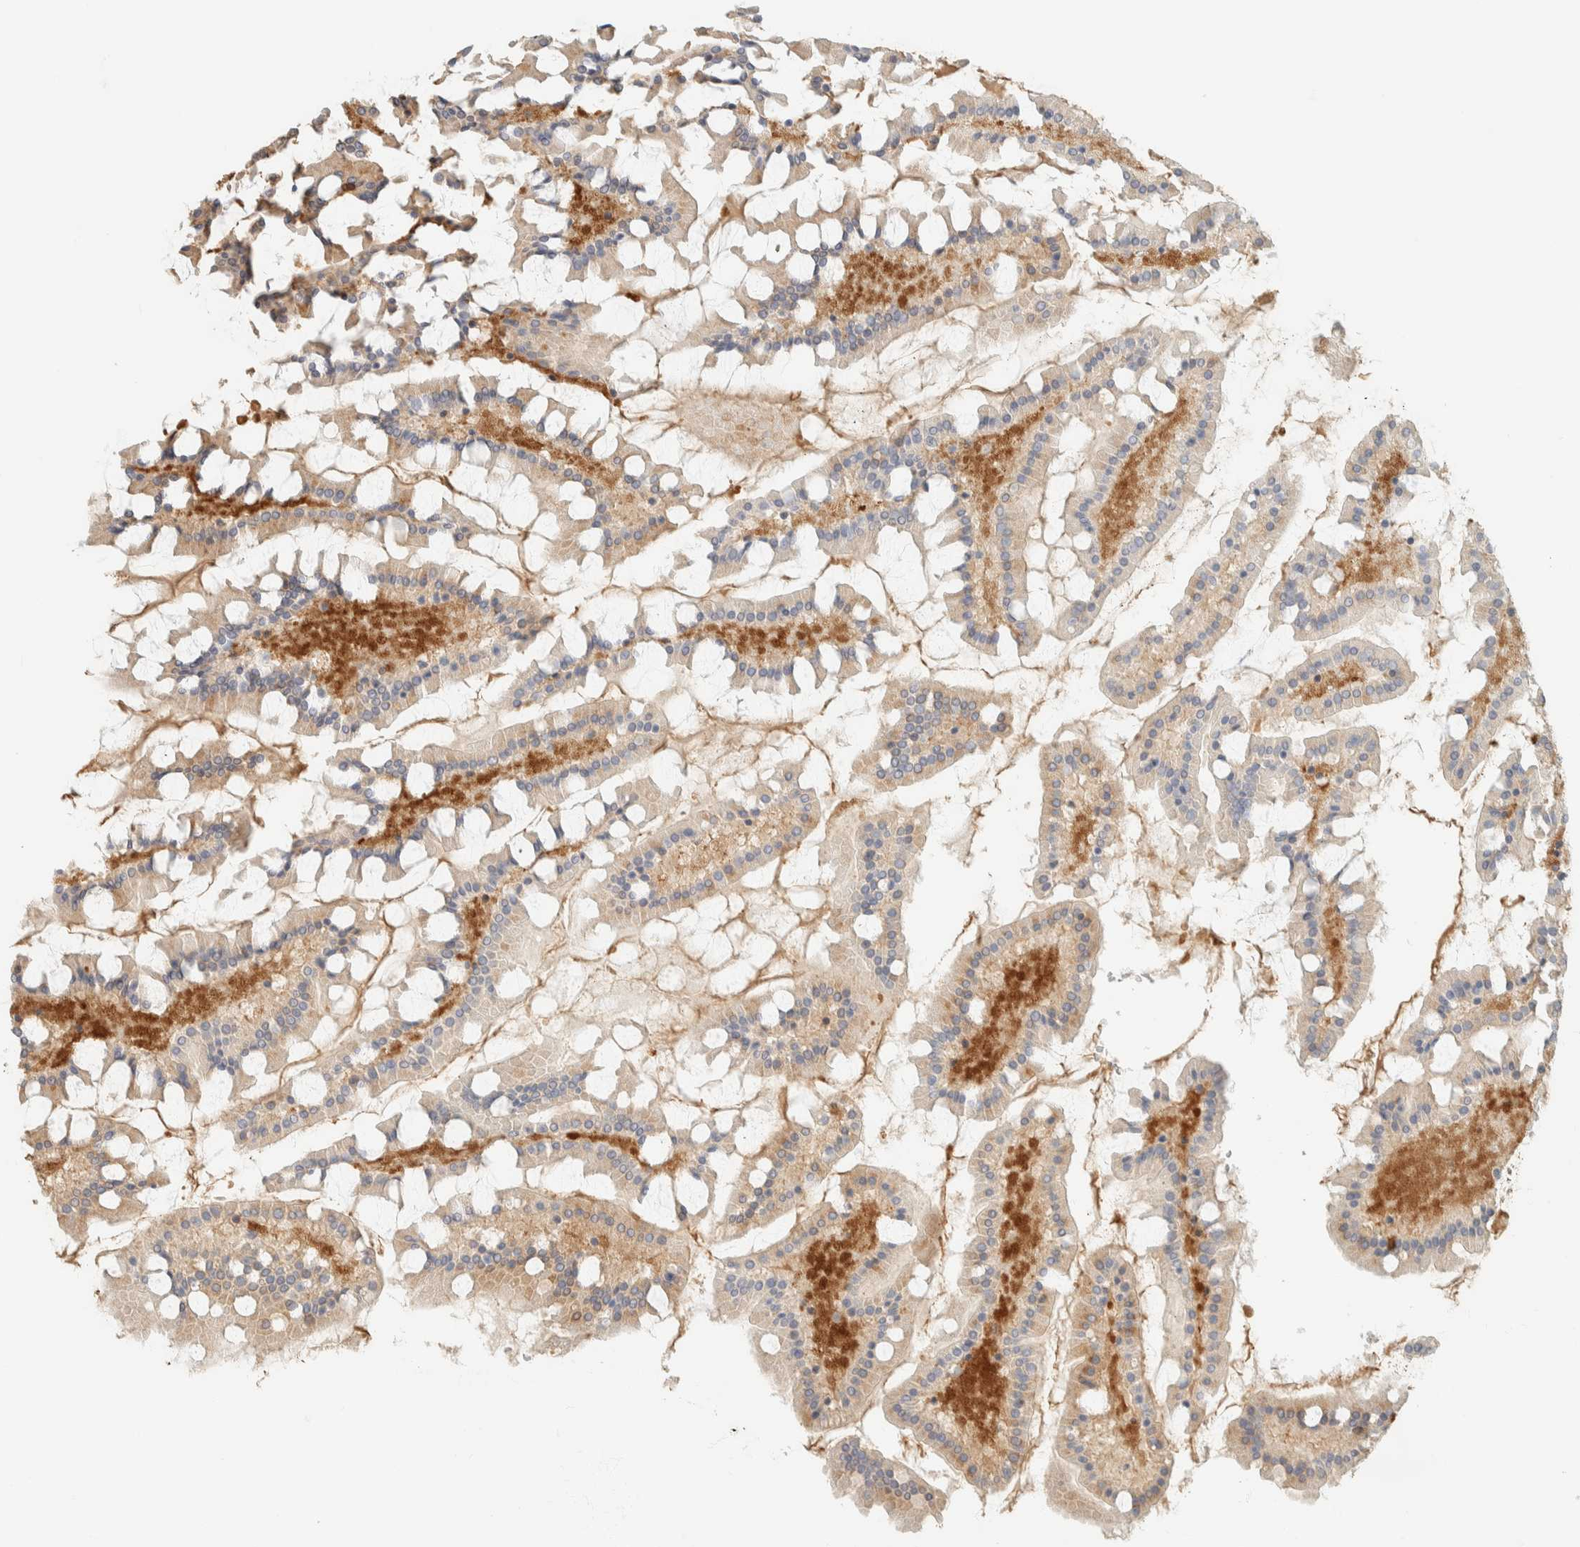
{"staining": {"intensity": "strong", "quantity": ">75%", "location": "cytoplasmic/membranous"}, "tissue": "small intestine", "cell_type": "Glandular cells", "image_type": "normal", "snomed": [{"axis": "morphology", "description": "Normal tissue, NOS"}, {"axis": "topography", "description": "Small intestine"}], "caption": "Brown immunohistochemical staining in benign human small intestine reveals strong cytoplasmic/membranous staining in about >75% of glandular cells. The staining was performed using DAB to visualize the protein expression in brown, while the nuclei were stained in blue with hematoxylin (Magnification: 20x).", "gene": "ARFGEF1", "patient": {"sex": "male", "age": 41}}